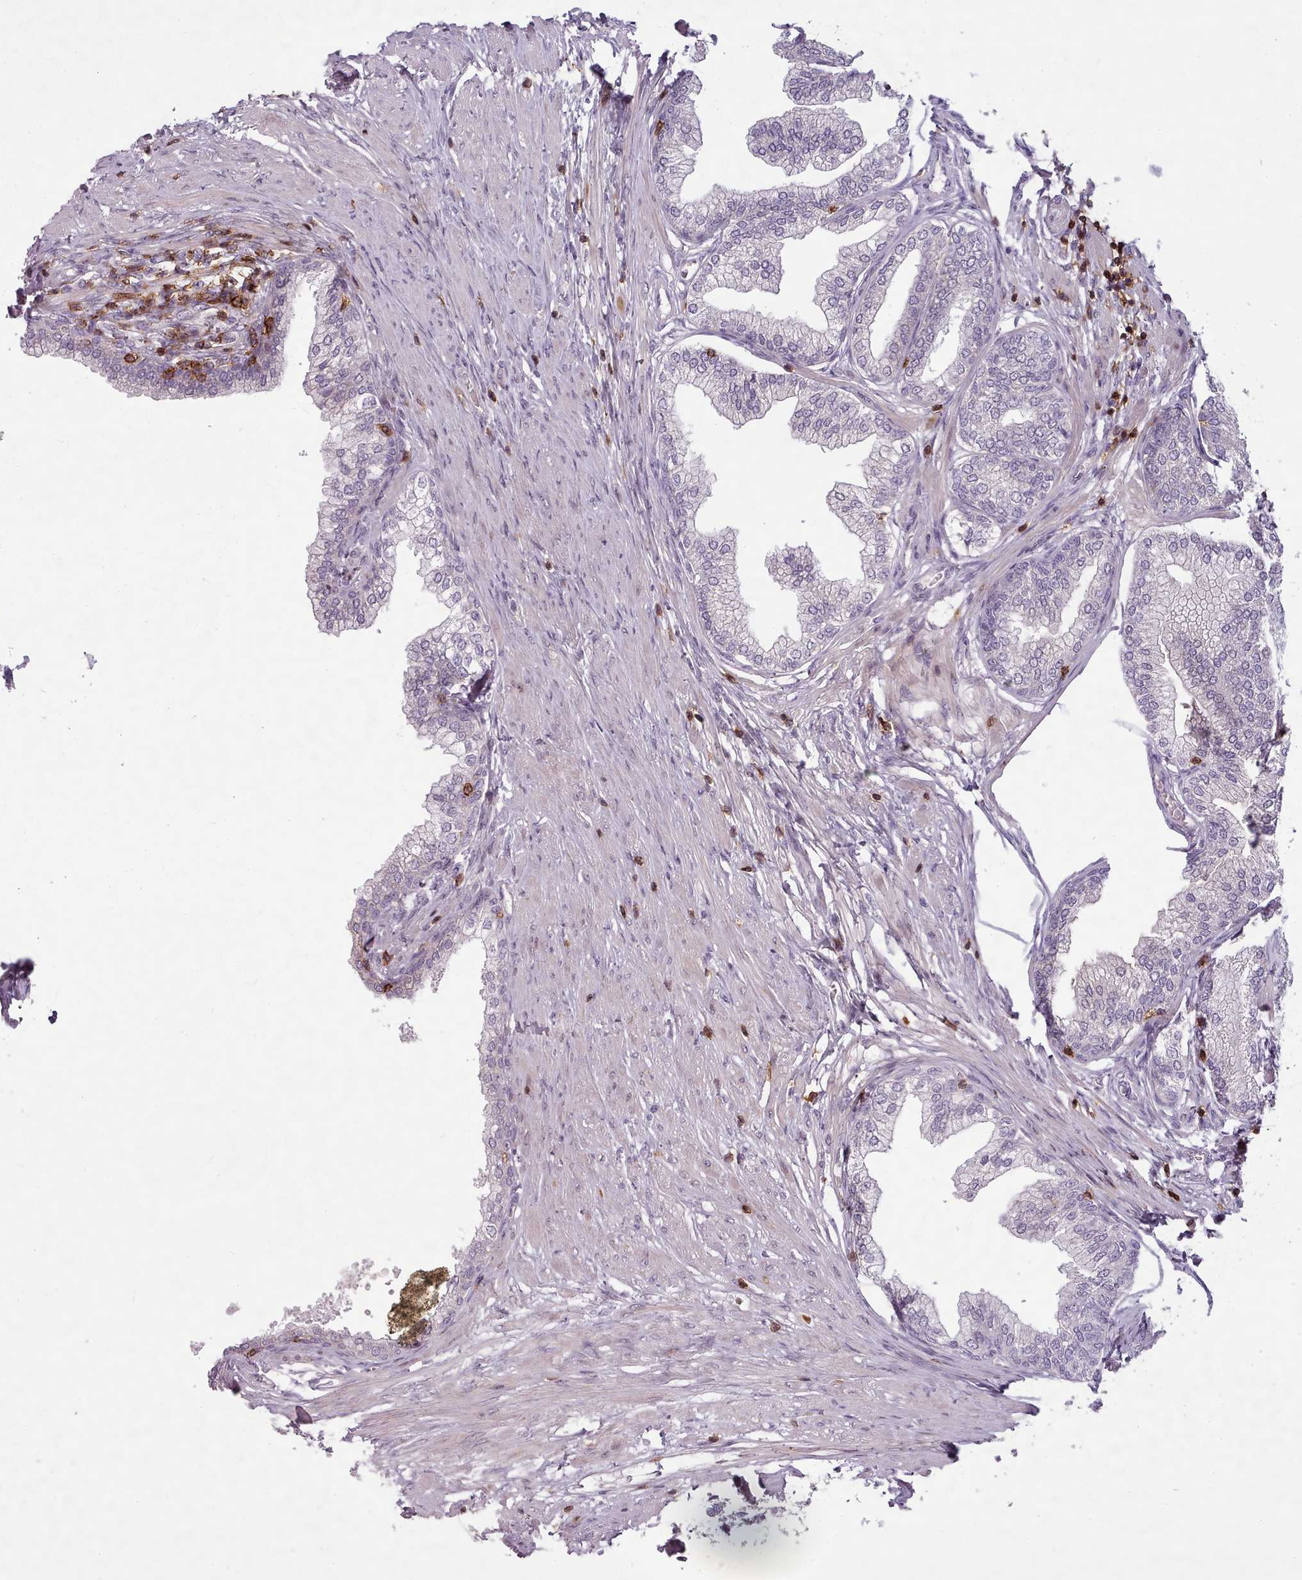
{"staining": {"intensity": "negative", "quantity": "none", "location": "none"}, "tissue": "prostate", "cell_type": "Glandular cells", "image_type": "normal", "snomed": [{"axis": "morphology", "description": "Normal tissue, NOS"}, {"axis": "morphology", "description": "Urothelial carcinoma, Low grade"}, {"axis": "topography", "description": "Urinary bladder"}, {"axis": "topography", "description": "Prostate"}], "caption": "The photomicrograph displays no staining of glandular cells in unremarkable prostate. Nuclei are stained in blue.", "gene": "ZNF583", "patient": {"sex": "male", "age": 60}}